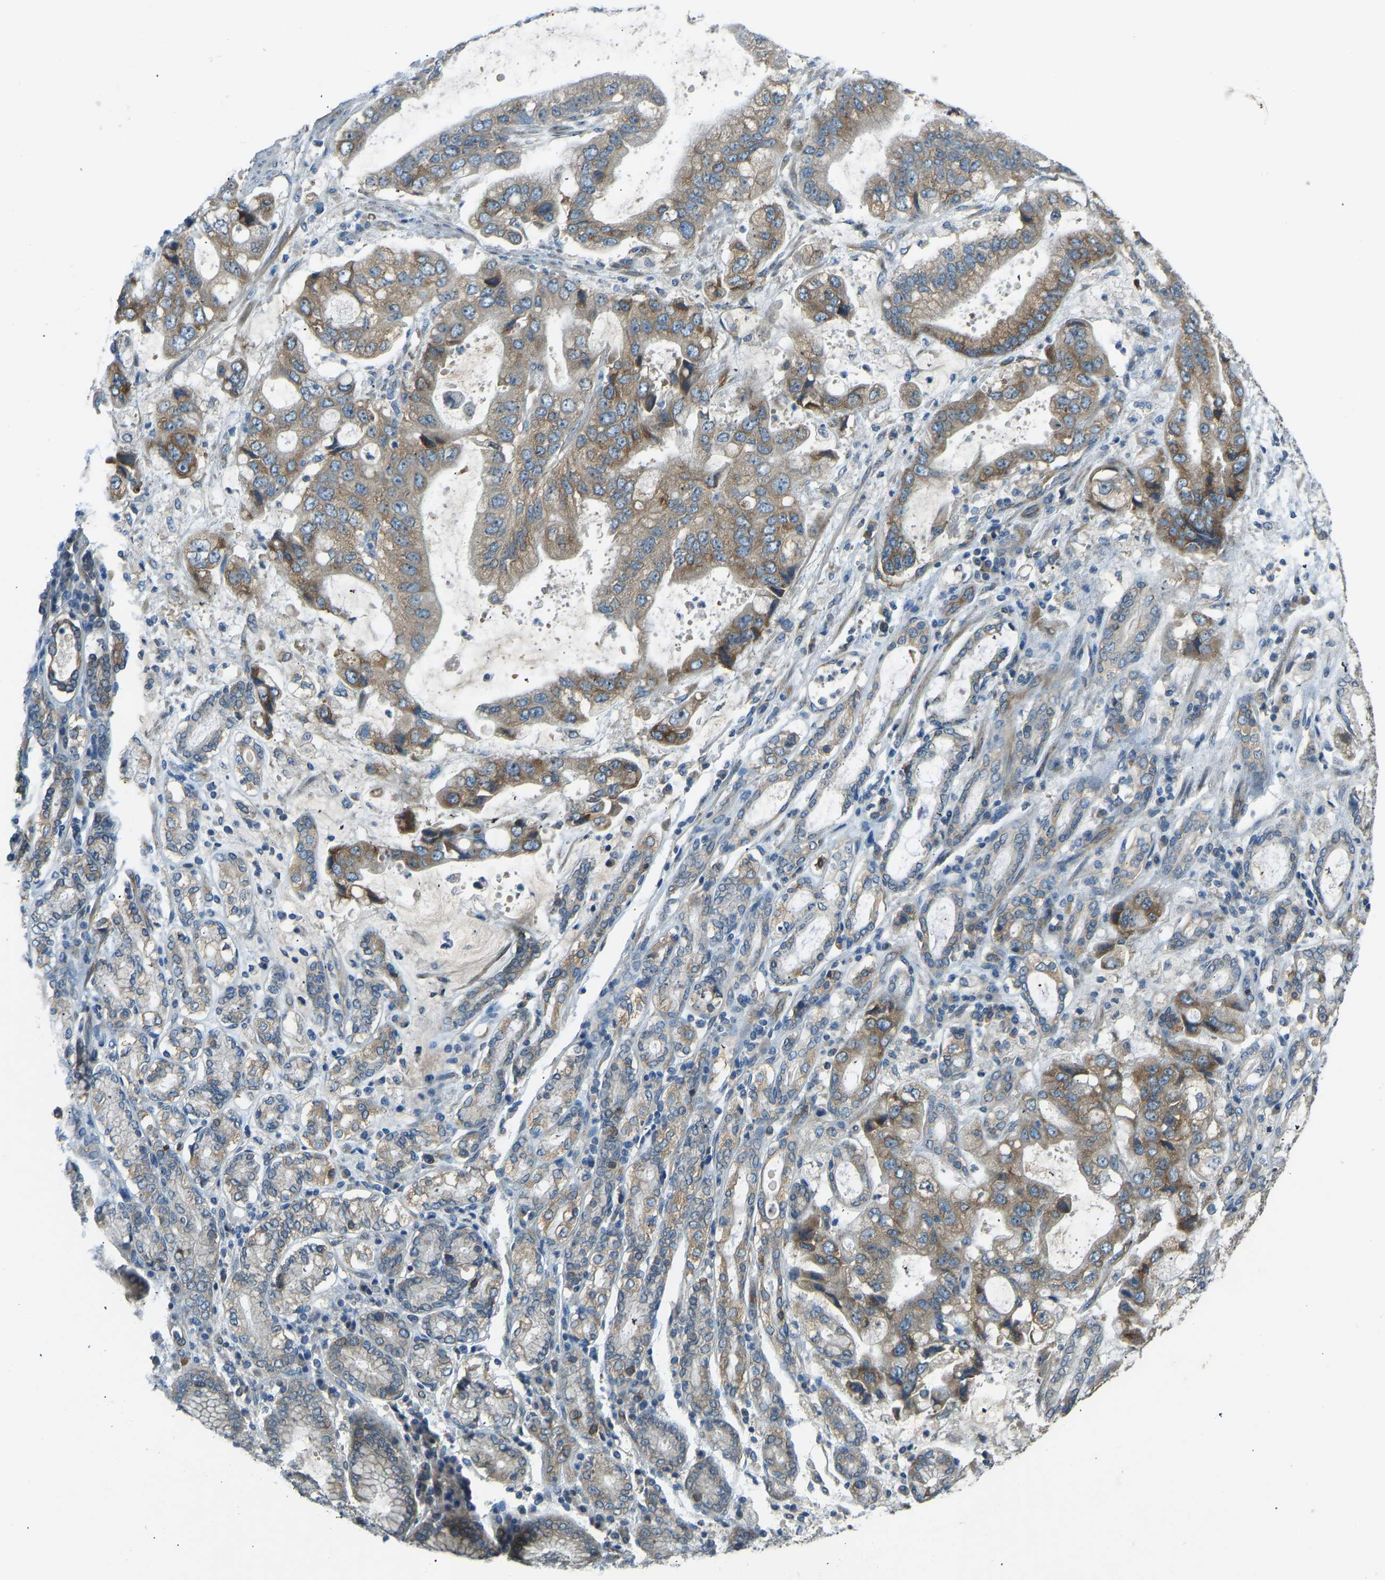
{"staining": {"intensity": "moderate", "quantity": ">75%", "location": "cytoplasmic/membranous"}, "tissue": "stomach cancer", "cell_type": "Tumor cells", "image_type": "cancer", "snomed": [{"axis": "morphology", "description": "Normal tissue, NOS"}, {"axis": "morphology", "description": "Adenocarcinoma, NOS"}, {"axis": "topography", "description": "Stomach"}], "caption": "Immunohistochemistry staining of stomach cancer, which demonstrates medium levels of moderate cytoplasmic/membranous positivity in approximately >75% of tumor cells indicating moderate cytoplasmic/membranous protein staining. The staining was performed using DAB (3,3'-diaminobenzidine) (brown) for protein detection and nuclei were counterstained in hematoxylin (blue).", "gene": "STAU2", "patient": {"sex": "male", "age": 62}}